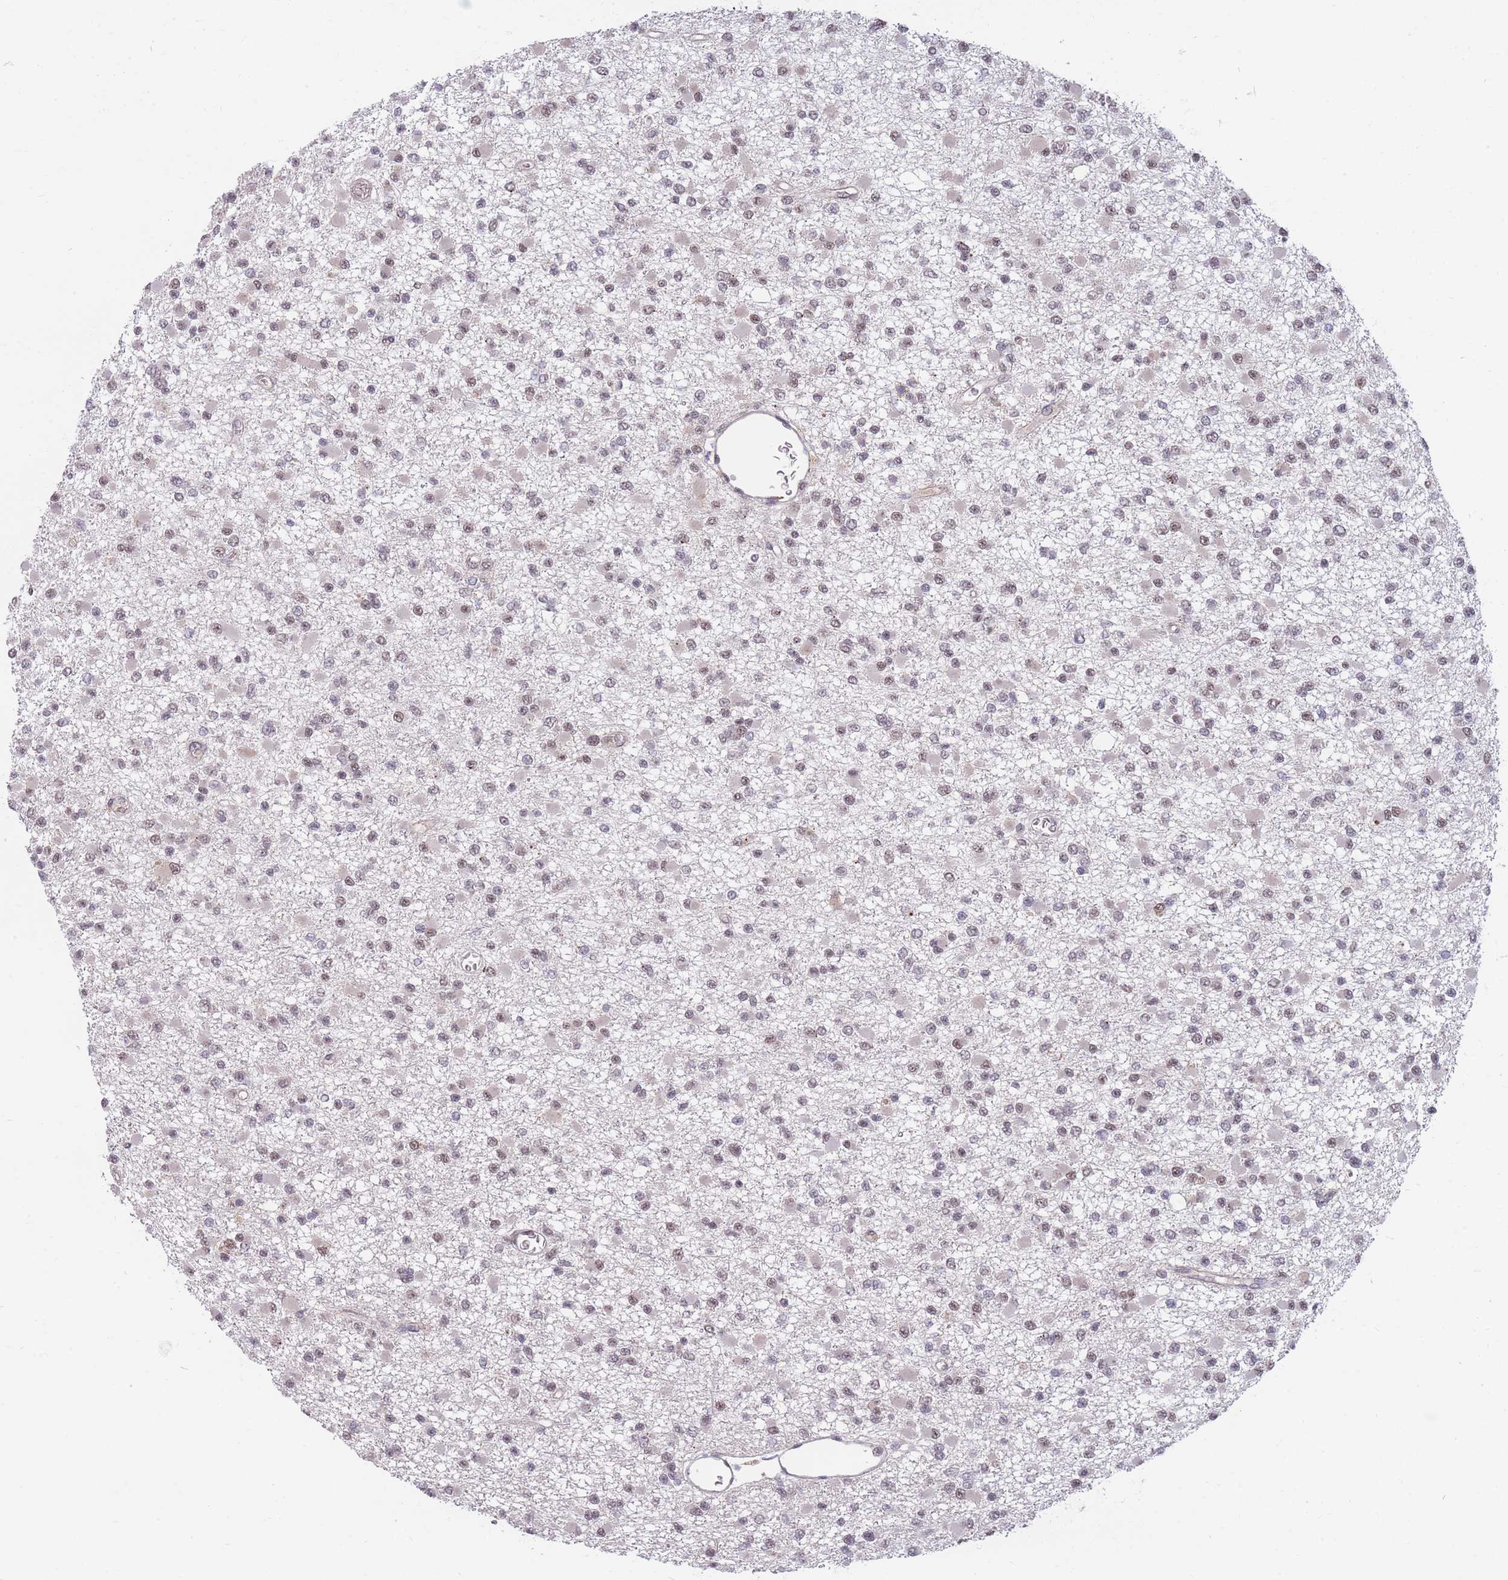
{"staining": {"intensity": "weak", "quantity": "25%-75%", "location": "nuclear"}, "tissue": "glioma", "cell_type": "Tumor cells", "image_type": "cancer", "snomed": [{"axis": "morphology", "description": "Glioma, malignant, Low grade"}, {"axis": "topography", "description": "Brain"}], "caption": "This histopathology image demonstrates immunohistochemistry (IHC) staining of human glioma, with low weak nuclear expression in approximately 25%-75% of tumor cells.", "gene": "SNRPA1", "patient": {"sex": "female", "age": 22}}